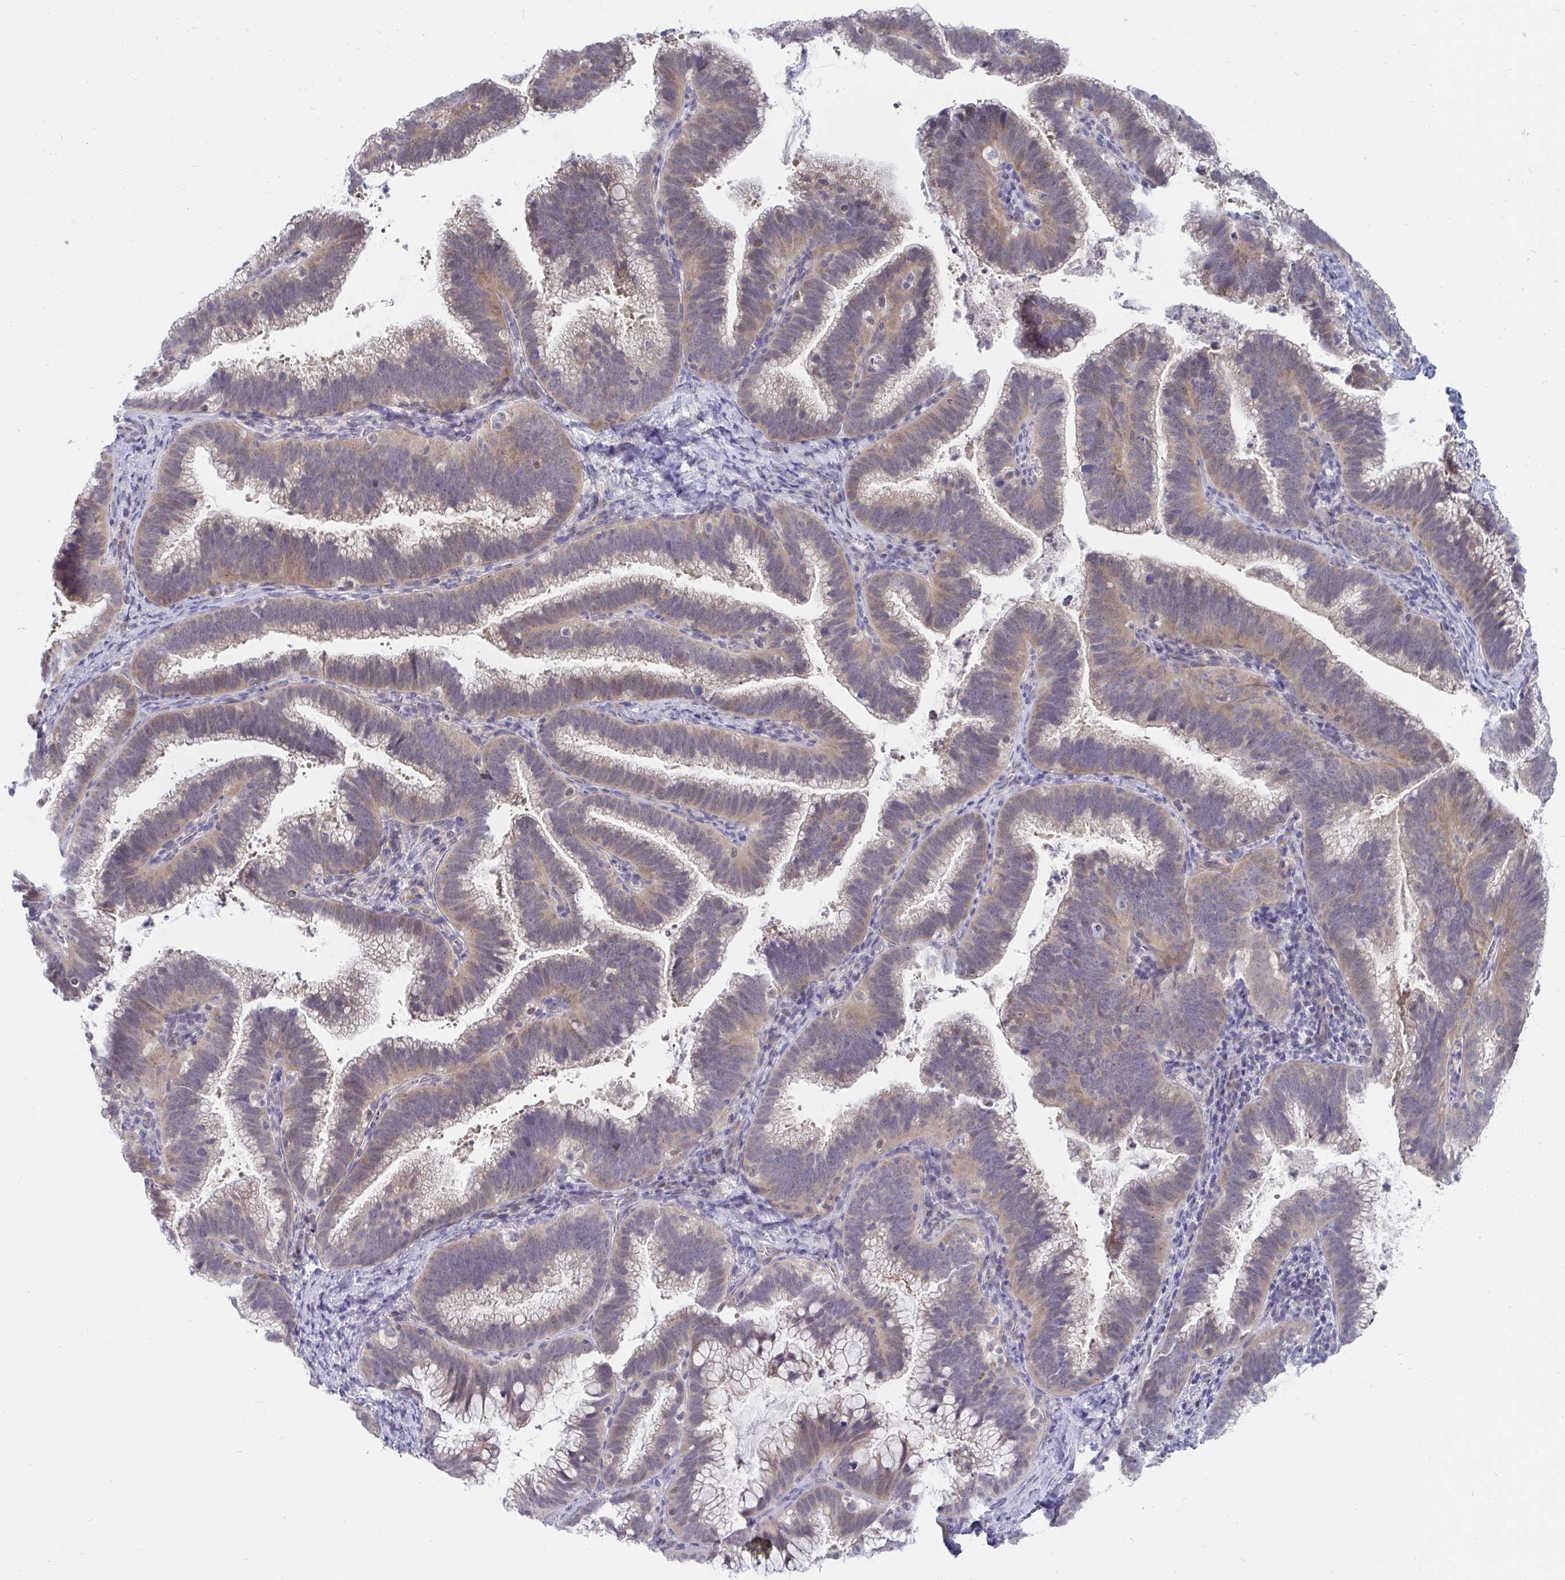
{"staining": {"intensity": "weak", "quantity": "25%-75%", "location": "cytoplasmic/membranous"}, "tissue": "cervical cancer", "cell_type": "Tumor cells", "image_type": "cancer", "snomed": [{"axis": "morphology", "description": "Adenocarcinoma, NOS"}, {"axis": "topography", "description": "Cervix"}], "caption": "Cervical cancer (adenocarcinoma) stained for a protein (brown) demonstrates weak cytoplasmic/membranous positive staining in approximately 25%-75% of tumor cells.", "gene": "MROH8", "patient": {"sex": "female", "age": 61}}